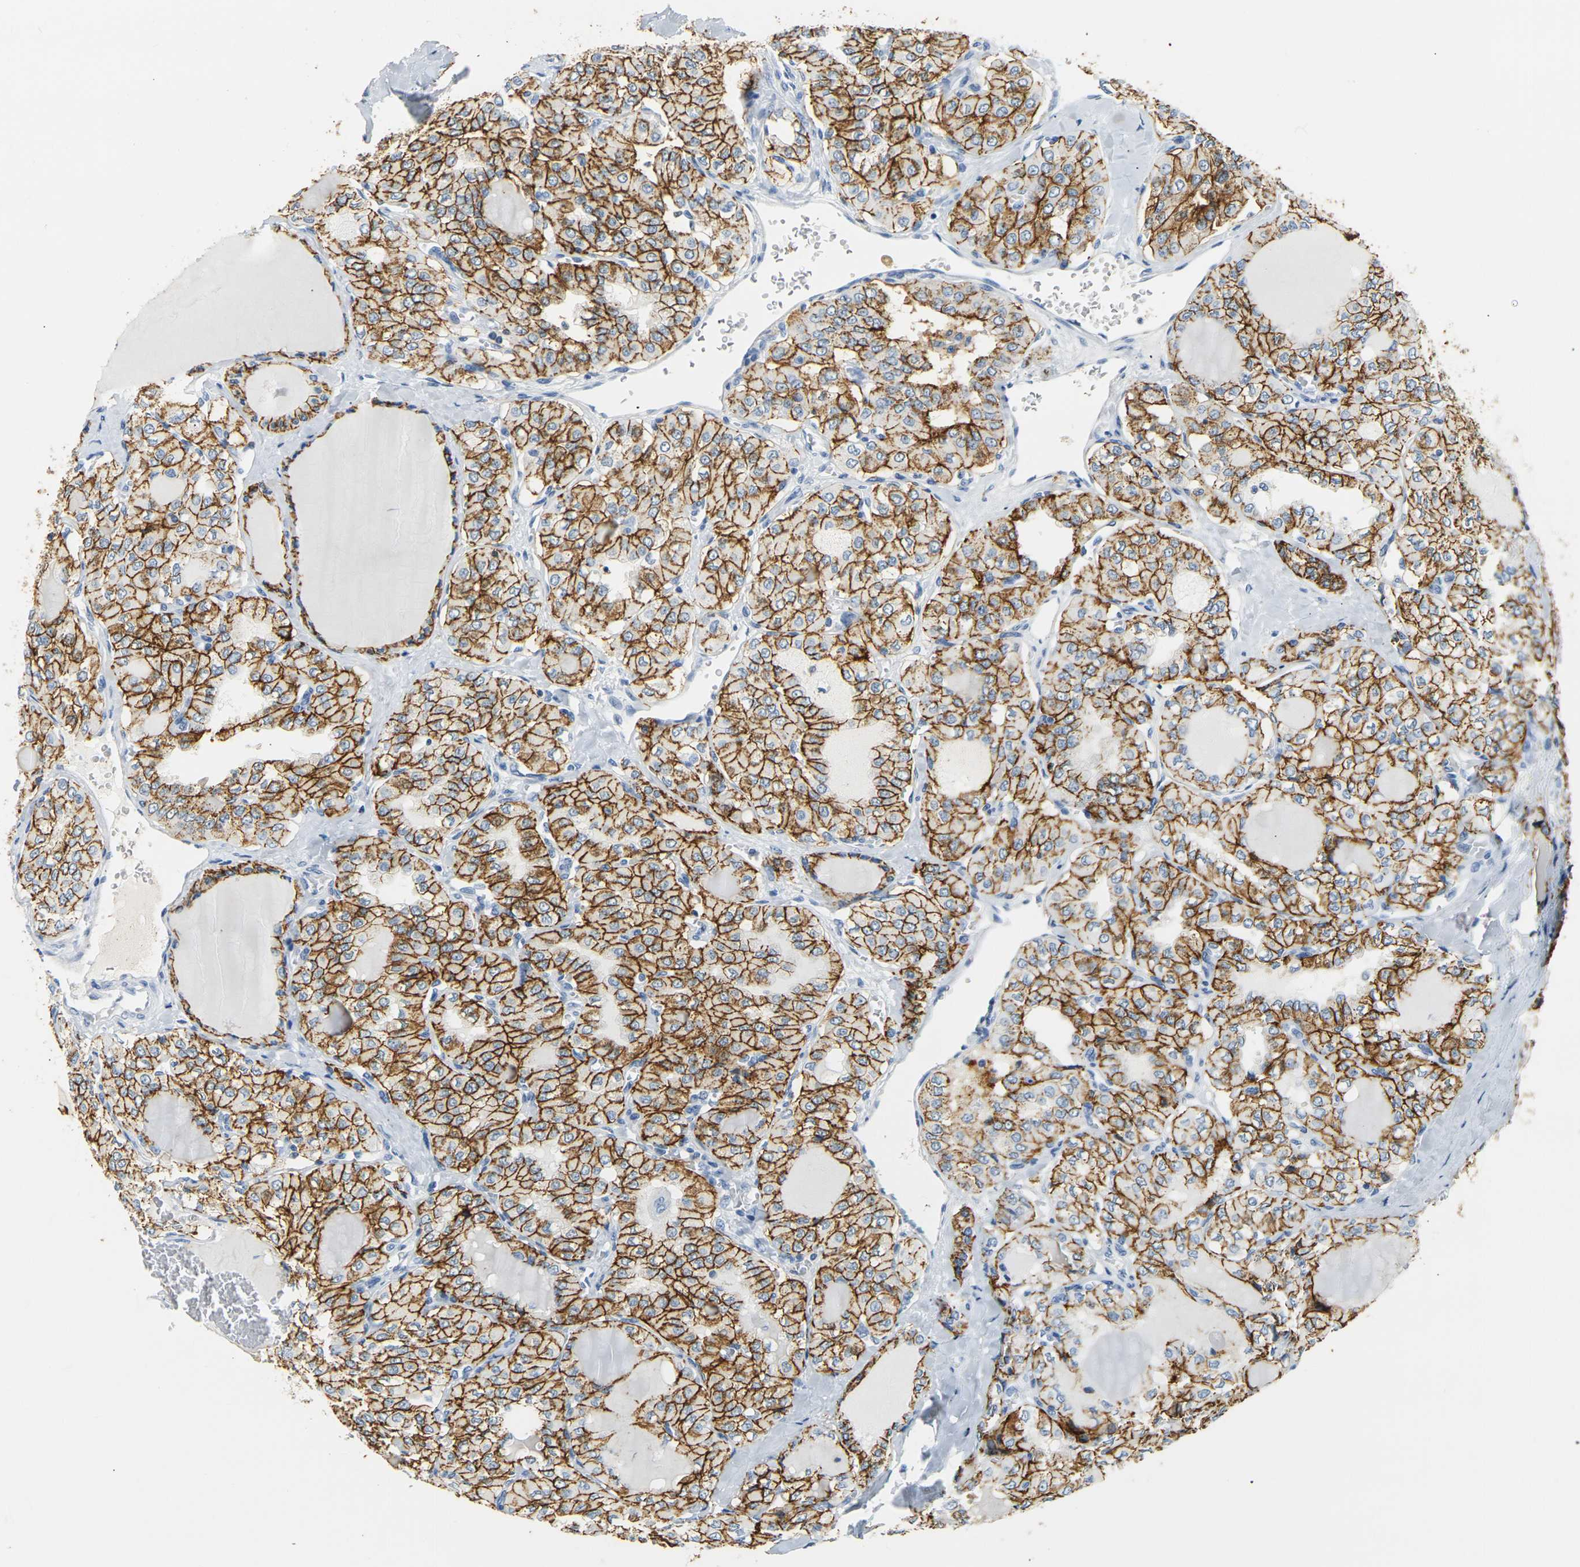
{"staining": {"intensity": "strong", "quantity": ">75%", "location": "cytoplasmic/membranous"}, "tissue": "thyroid cancer", "cell_type": "Tumor cells", "image_type": "cancer", "snomed": [{"axis": "morphology", "description": "Papillary adenocarcinoma, NOS"}, {"axis": "topography", "description": "Thyroid gland"}], "caption": "Protein expression by IHC demonstrates strong cytoplasmic/membranous positivity in about >75% of tumor cells in thyroid cancer (papillary adenocarcinoma).", "gene": "CLDN7", "patient": {"sex": "male", "age": 20}}